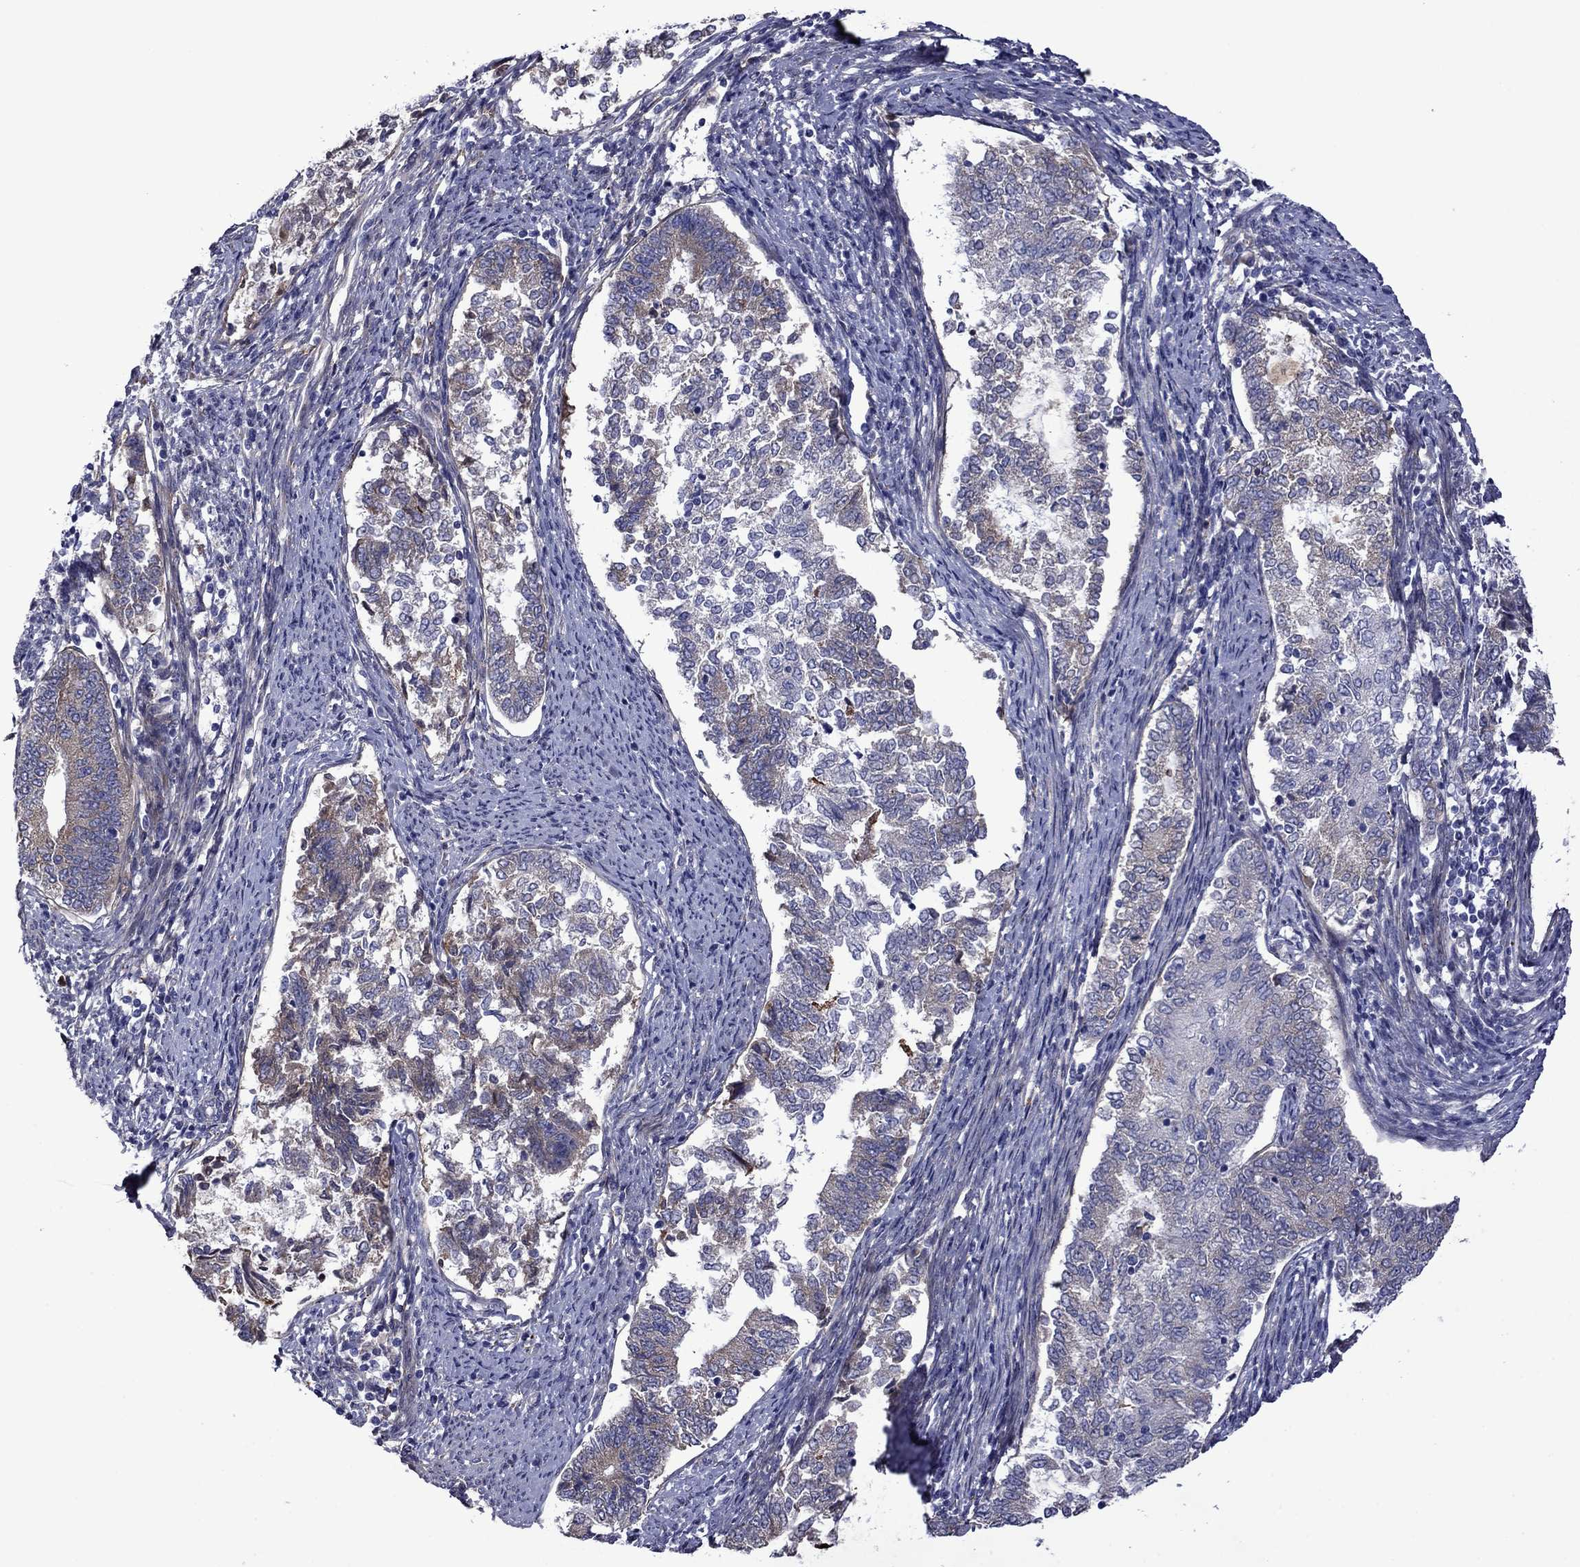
{"staining": {"intensity": "negative", "quantity": "none", "location": "none"}, "tissue": "endometrial cancer", "cell_type": "Tumor cells", "image_type": "cancer", "snomed": [{"axis": "morphology", "description": "Adenocarcinoma, NOS"}, {"axis": "topography", "description": "Endometrium"}], "caption": "A high-resolution image shows immunohistochemistry staining of endometrial cancer, which displays no significant expression in tumor cells.", "gene": "HSPG2", "patient": {"sex": "female", "age": 65}}